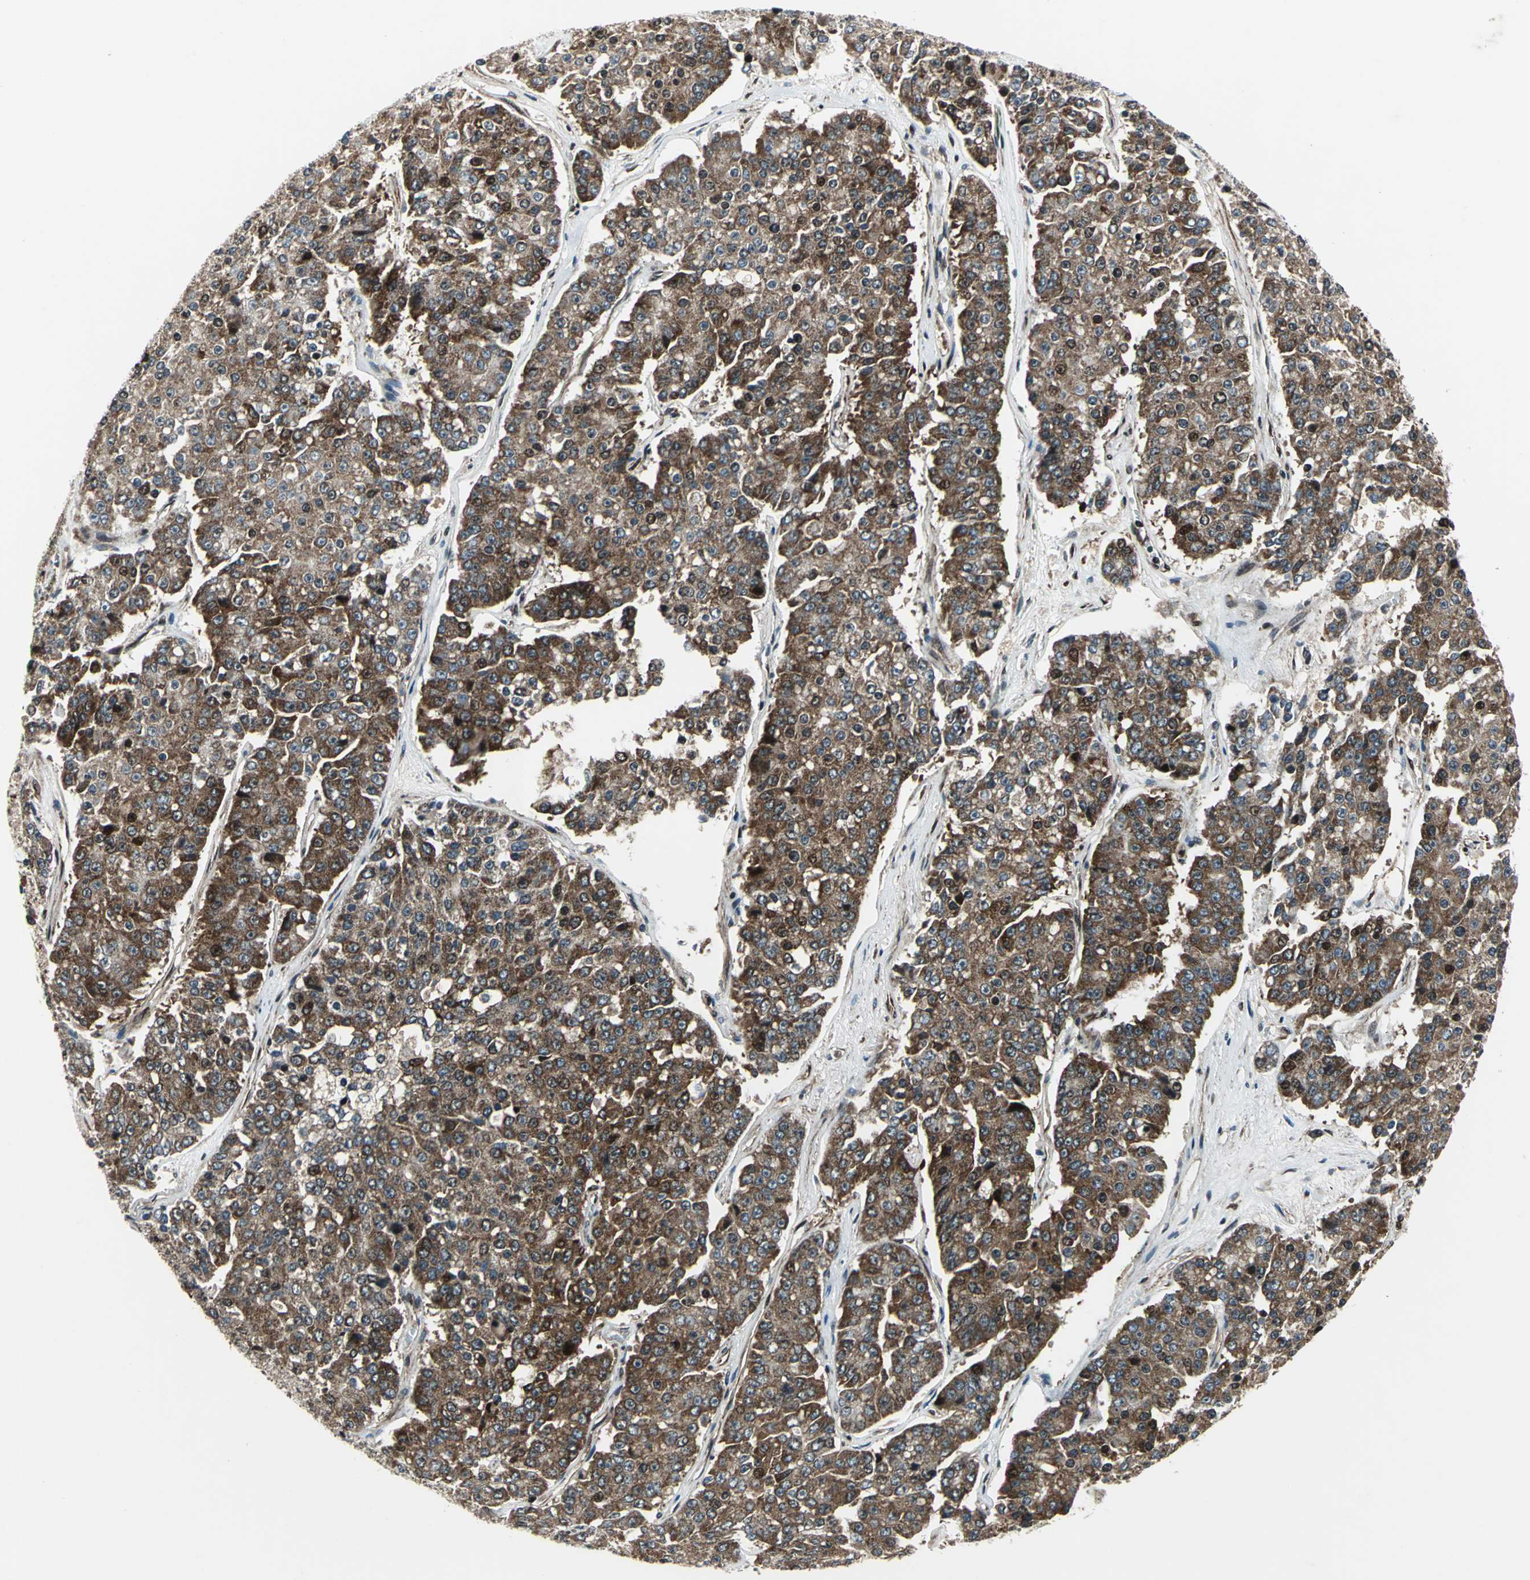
{"staining": {"intensity": "strong", "quantity": ">75%", "location": "cytoplasmic/membranous"}, "tissue": "pancreatic cancer", "cell_type": "Tumor cells", "image_type": "cancer", "snomed": [{"axis": "morphology", "description": "Adenocarcinoma, NOS"}, {"axis": "topography", "description": "Pancreas"}], "caption": "Approximately >75% of tumor cells in pancreatic cancer reveal strong cytoplasmic/membranous protein positivity as visualized by brown immunohistochemical staining.", "gene": "AATF", "patient": {"sex": "male", "age": 50}}